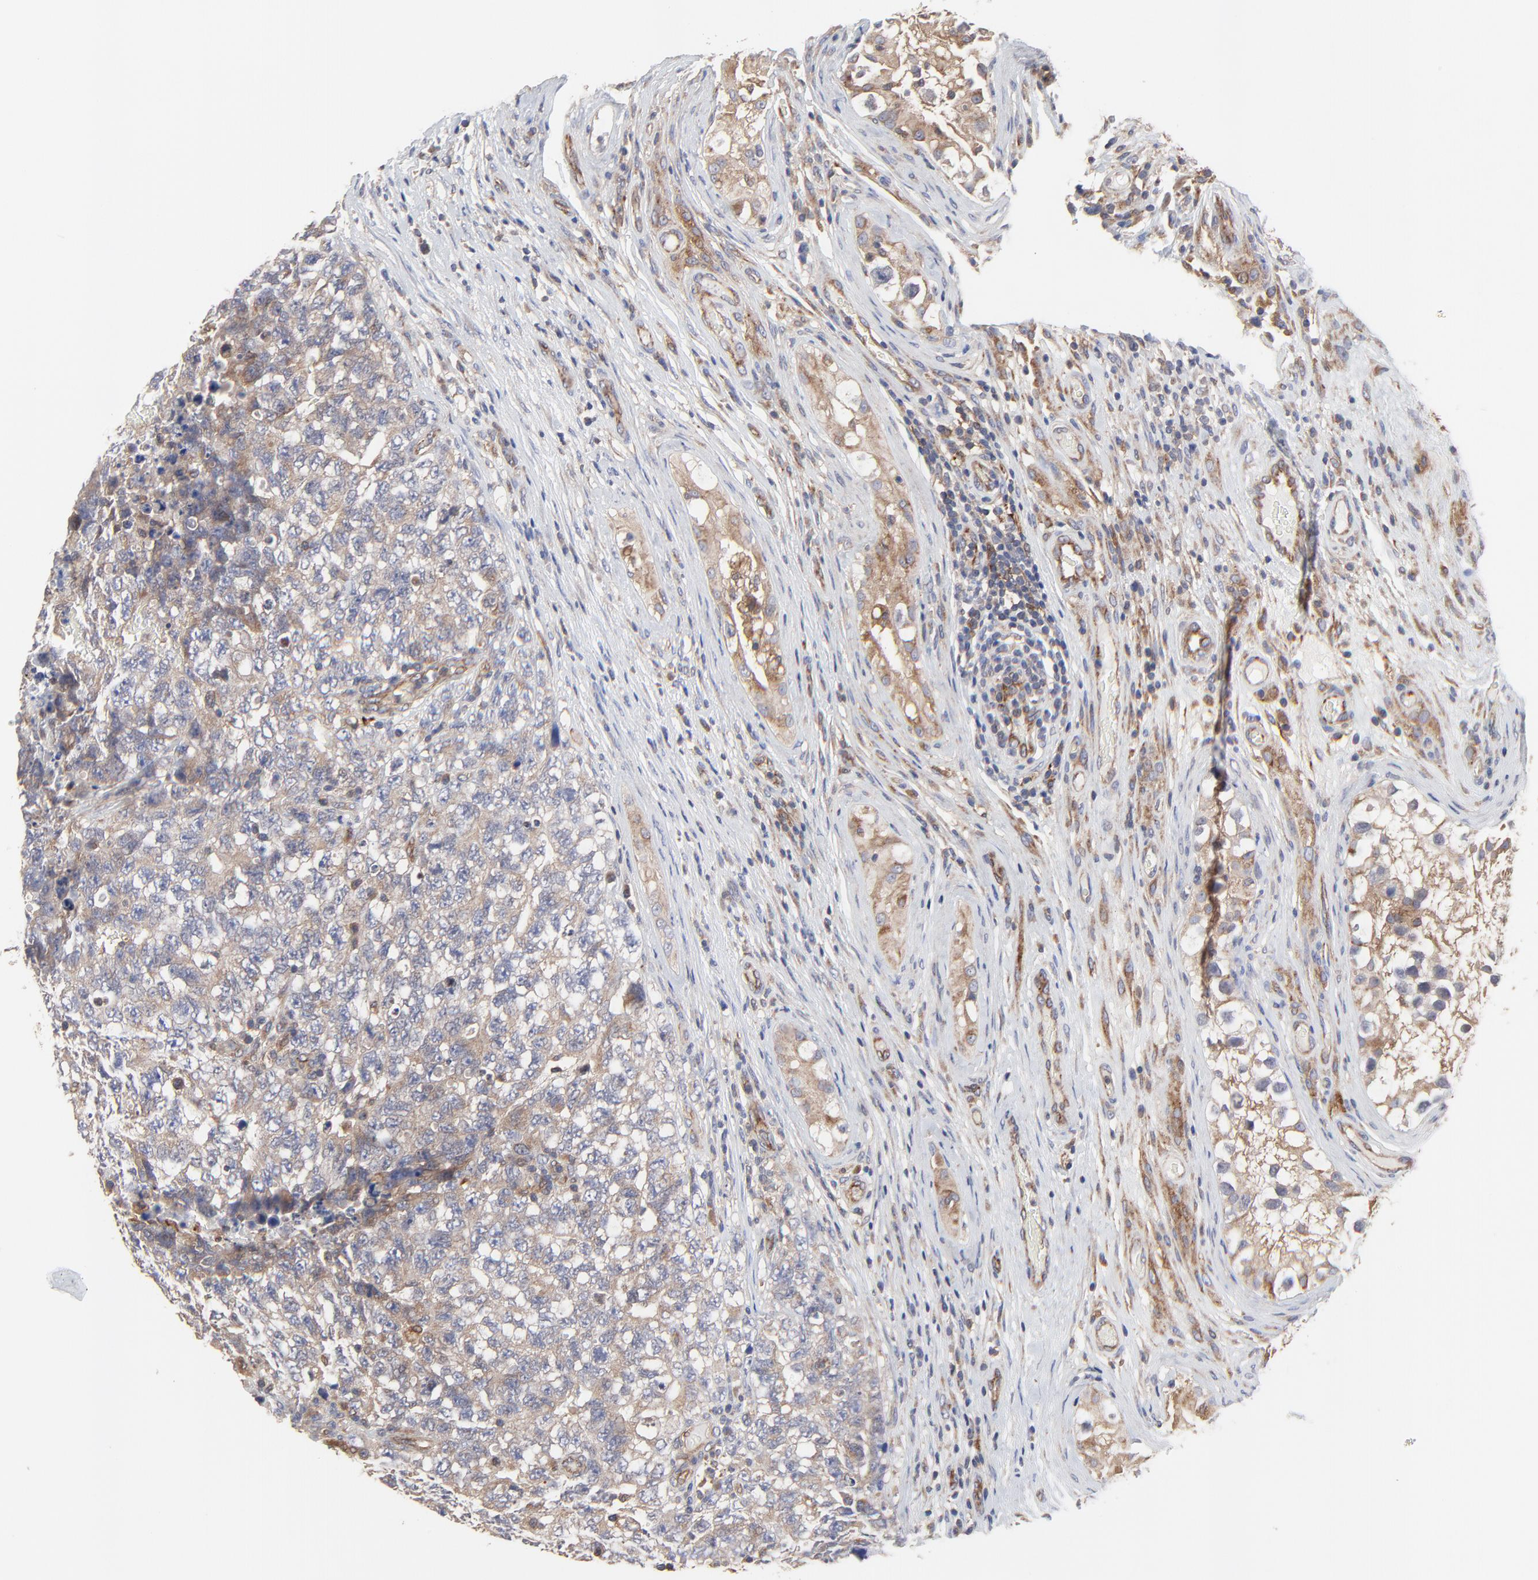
{"staining": {"intensity": "moderate", "quantity": ">75%", "location": "cytoplasmic/membranous"}, "tissue": "testis cancer", "cell_type": "Tumor cells", "image_type": "cancer", "snomed": [{"axis": "morphology", "description": "Carcinoma, Embryonal, NOS"}, {"axis": "topography", "description": "Testis"}], "caption": "Protein staining displays moderate cytoplasmic/membranous expression in about >75% of tumor cells in embryonal carcinoma (testis).", "gene": "RAB9A", "patient": {"sex": "male", "age": 31}}